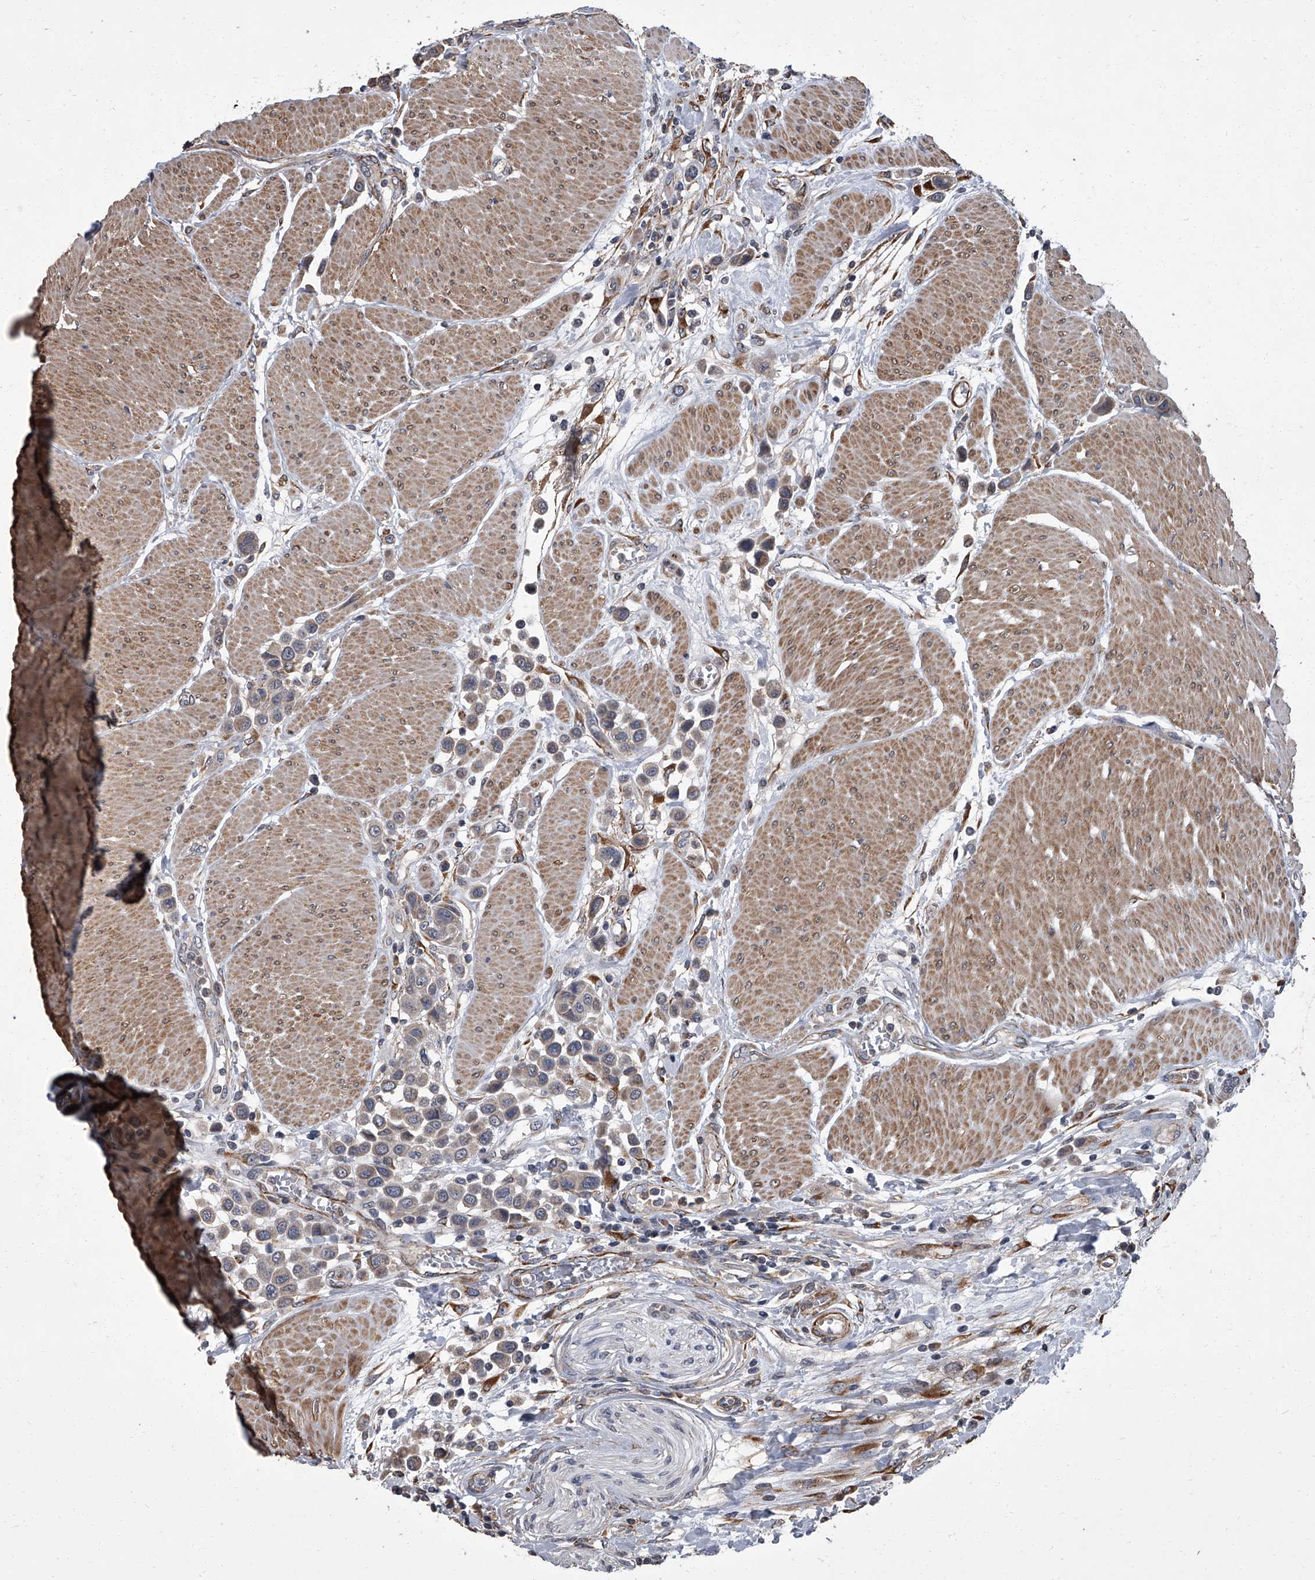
{"staining": {"intensity": "negative", "quantity": "none", "location": "none"}, "tissue": "urothelial cancer", "cell_type": "Tumor cells", "image_type": "cancer", "snomed": [{"axis": "morphology", "description": "Urothelial carcinoma, High grade"}, {"axis": "topography", "description": "Urinary bladder"}], "caption": "There is no significant positivity in tumor cells of urothelial carcinoma (high-grade).", "gene": "SIRT4", "patient": {"sex": "male", "age": 50}}